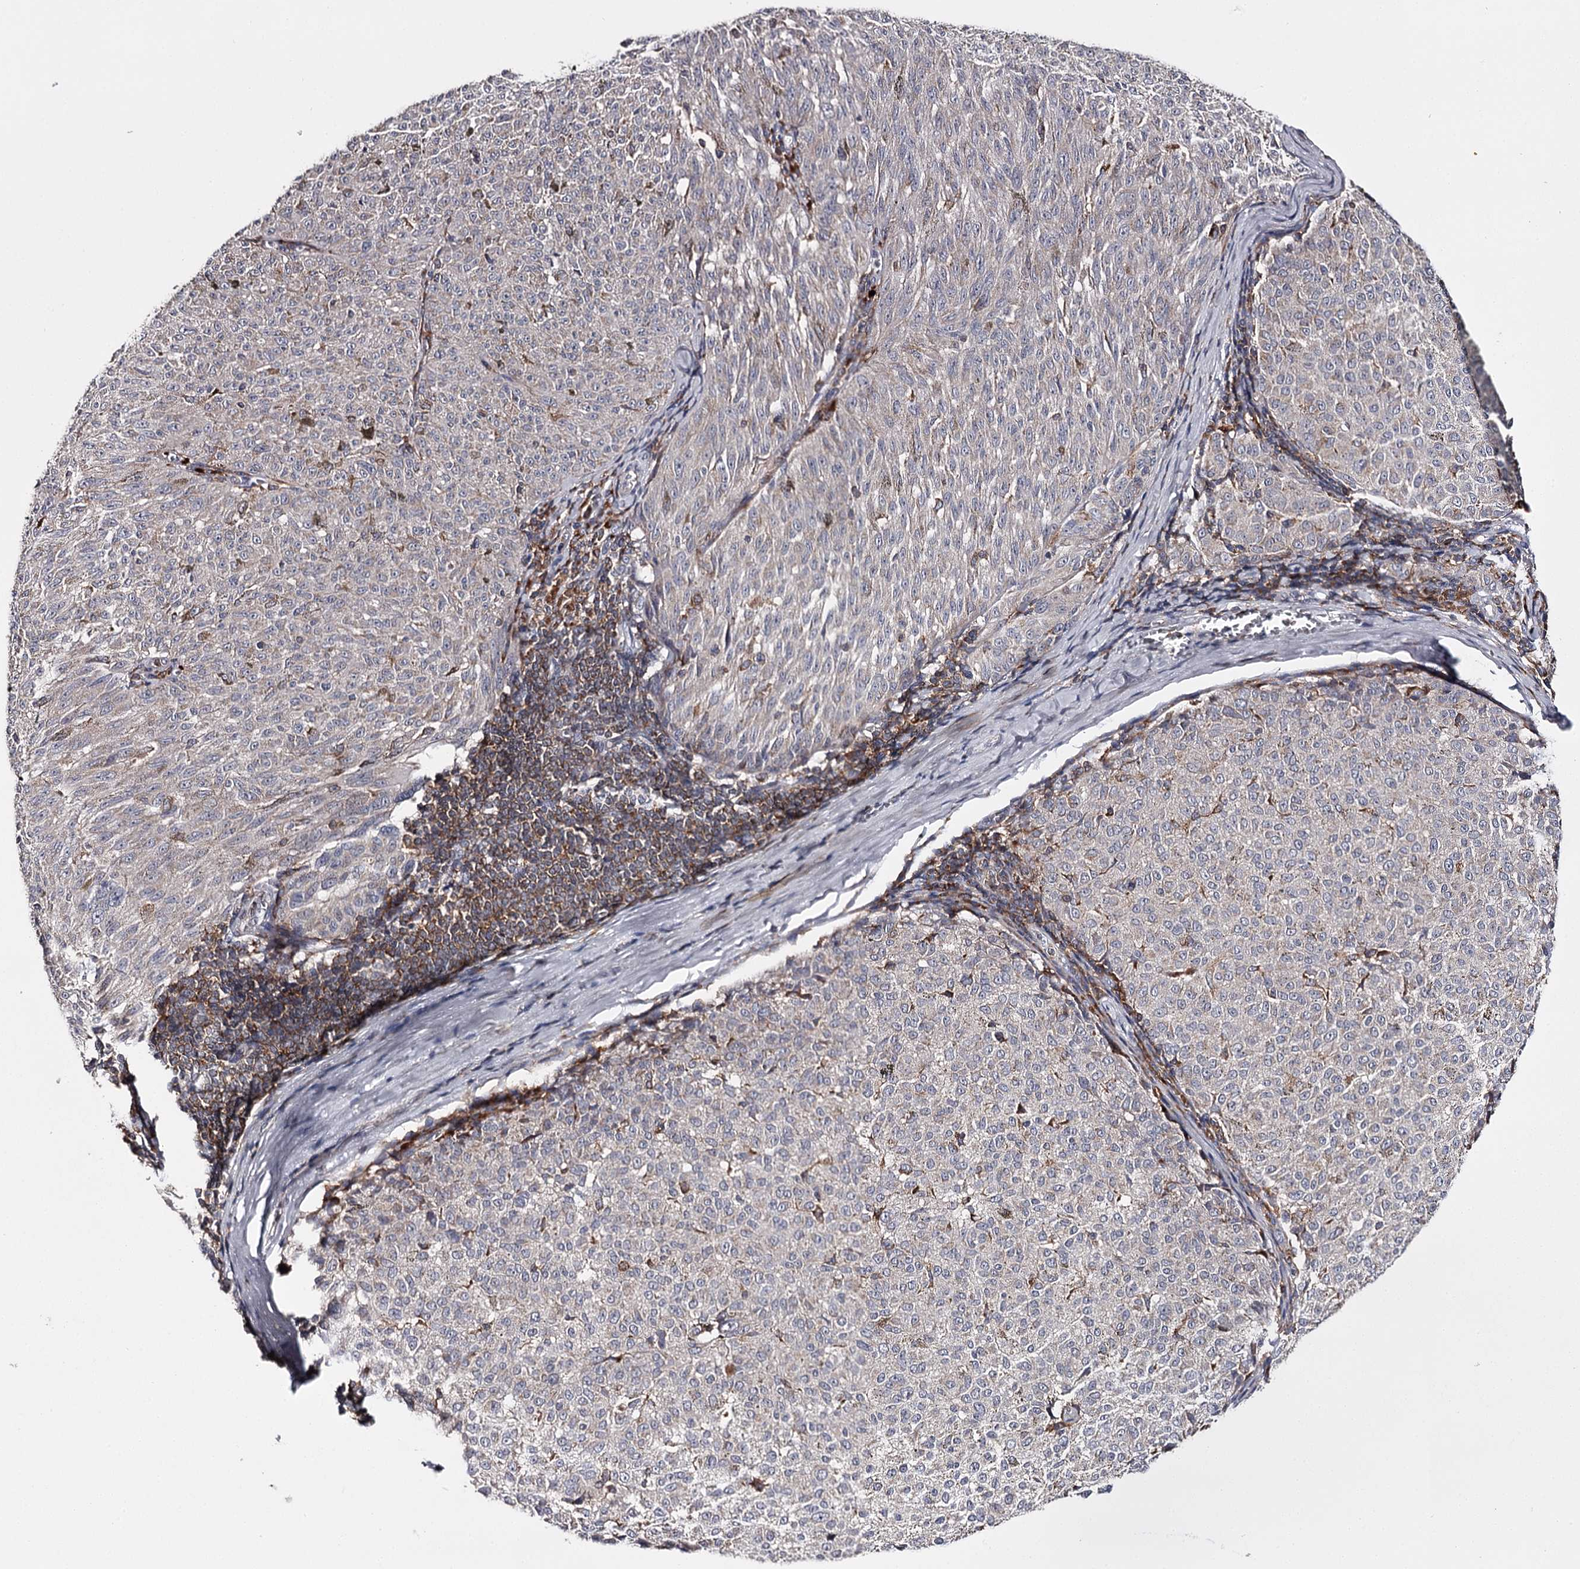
{"staining": {"intensity": "negative", "quantity": "none", "location": "none"}, "tissue": "melanoma", "cell_type": "Tumor cells", "image_type": "cancer", "snomed": [{"axis": "morphology", "description": "Malignant melanoma, NOS"}, {"axis": "topography", "description": "Skin"}], "caption": "Human melanoma stained for a protein using immunohistochemistry displays no staining in tumor cells.", "gene": "RASSF6", "patient": {"sex": "female", "age": 72}}